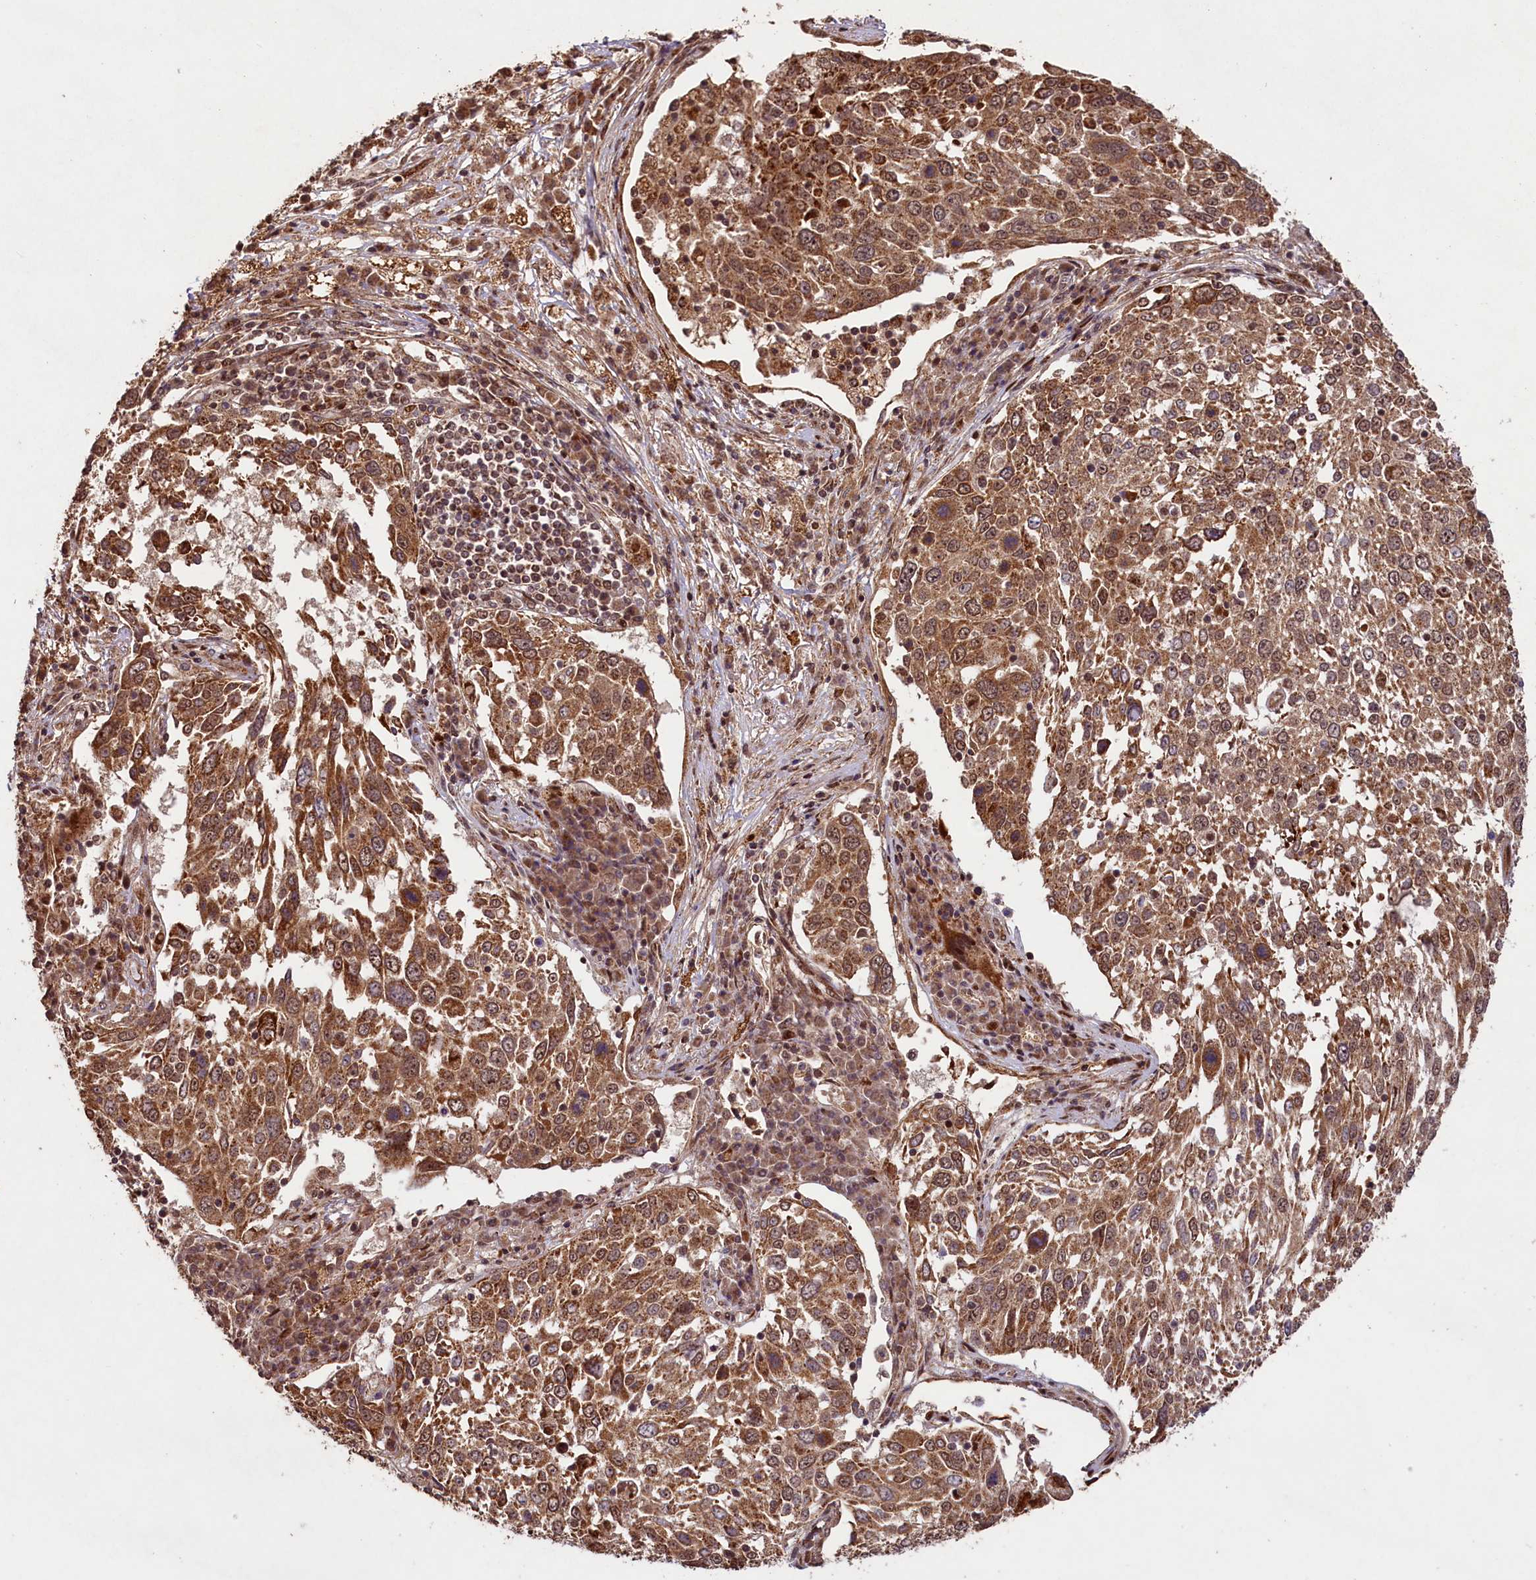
{"staining": {"intensity": "moderate", "quantity": ">75%", "location": "cytoplasmic/membranous,nuclear"}, "tissue": "lung cancer", "cell_type": "Tumor cells", "image_type": "cancer", "snomed": [{"axis": "morphology", "description": "Squamous cell carcinoma, NOS"}, {"axis": "topography", "description": "Lung"}], "caption": "DAB (3,3'-diaminobenzidine) immunohistochemical staining of human squamous cell carcinoma (lung) displays moderate cytoplasmic/membranous and nuclear protein expression in approximately >75% of tumor cells.", "gene": "SHPRH", "patient": {"sex": "male", "age": 65}}